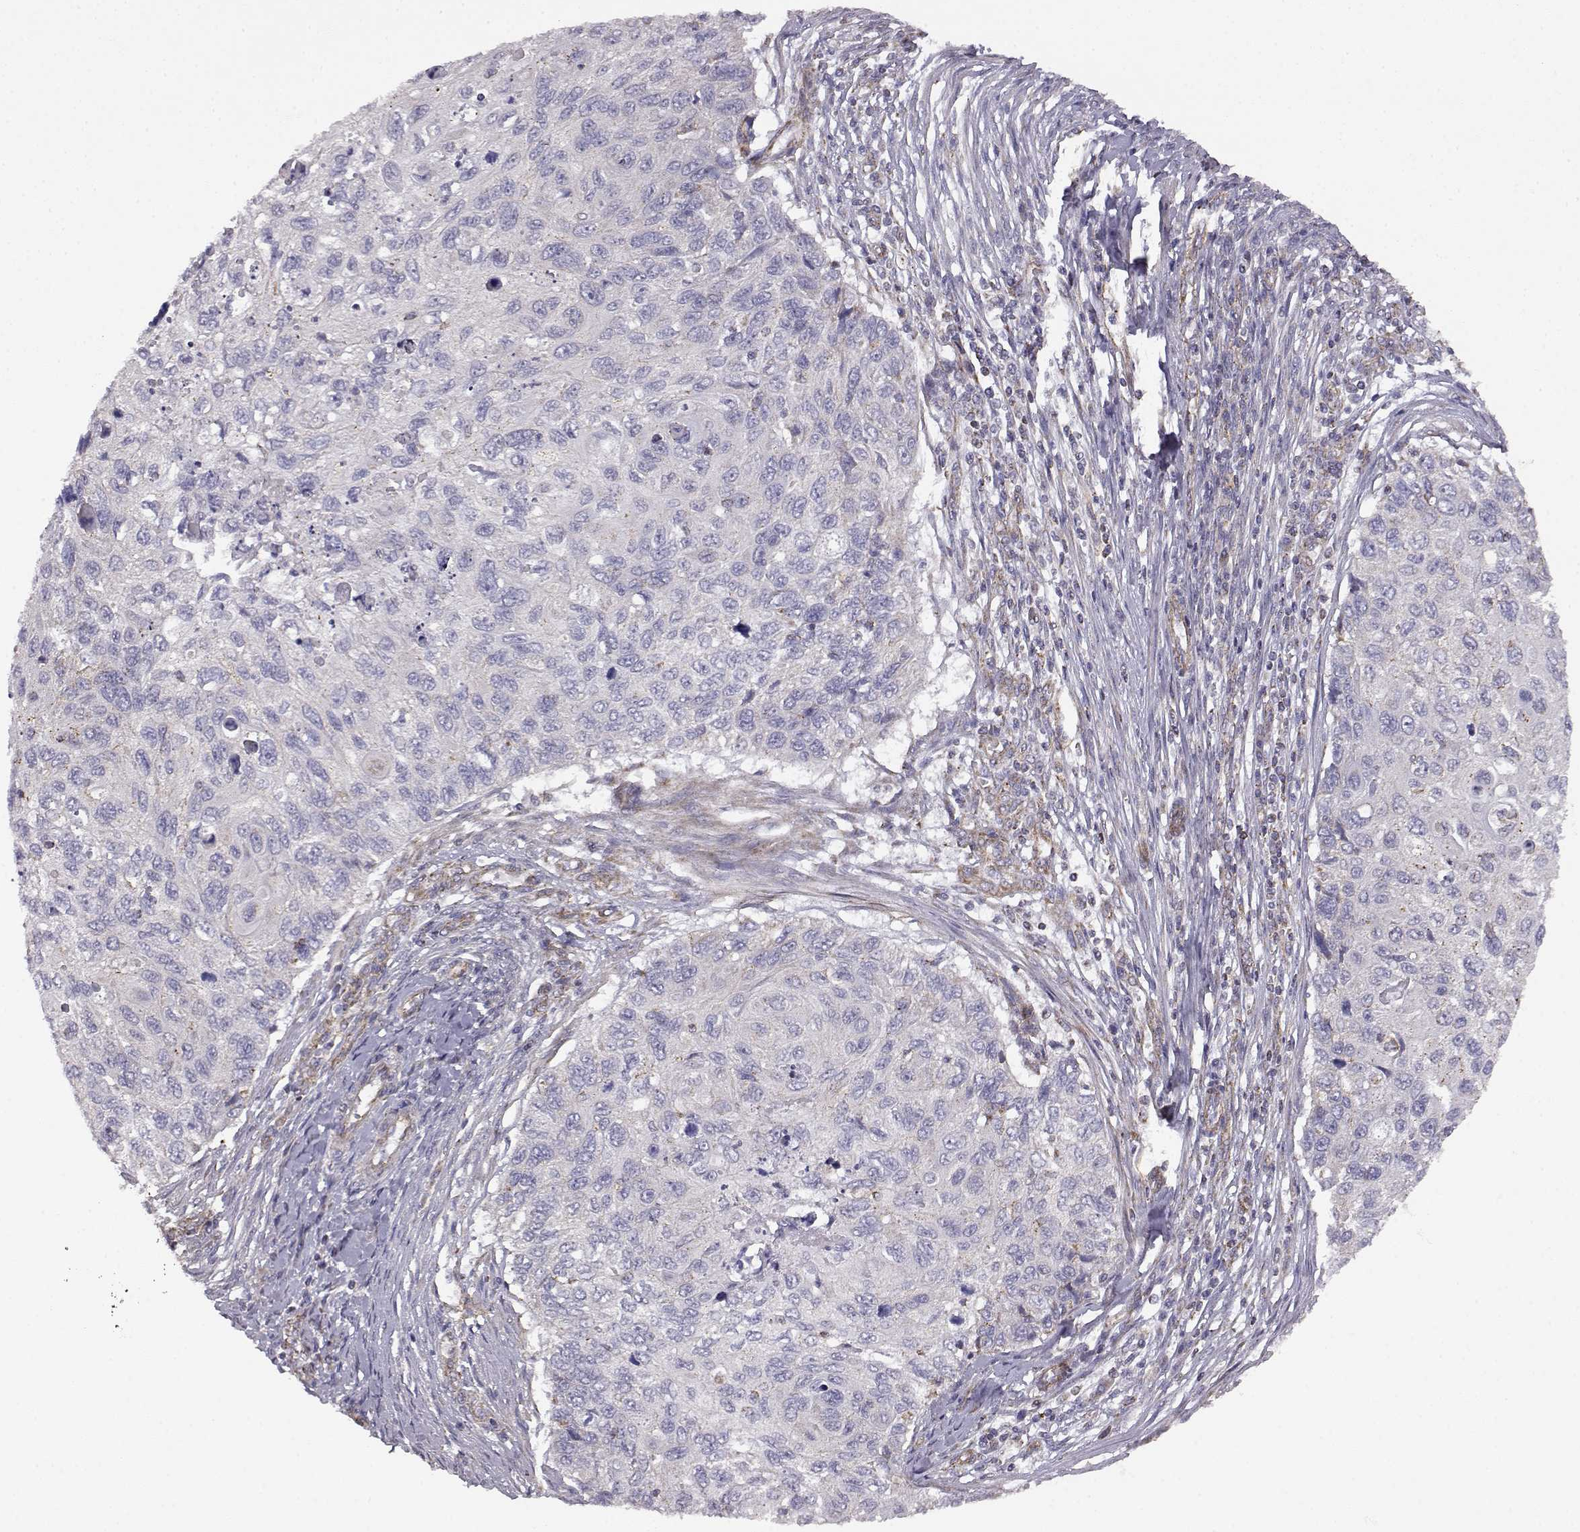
{"staining": {"intensity": "negative", "quantity": "none", "location": "none"}, "tissue": "cervical cancer", "cell_type": "Tumor cells", "image_type": "cancer", "snomed": [{"axis": "morphology", "description": "Squamous cell carcinoma, NOS"}, {"axis": "topography", "description": "Cervix"}], "caption": "Immunohistochemistry (IHC) image of neoplastic tissue: cervical squamous cell carcinoma stained with DAB (3,3'-diaminobenzidine) shows no significant protein positivity in tumor cells. (Stains: DAB (3,3'-diaminobenzidine) immunohistochemistry with hematoxylin counter stain, Microscopy: brightfield microscopy at high magnification).", "gene": "DDC", "patient": {"sex": "female", "age": 70}}